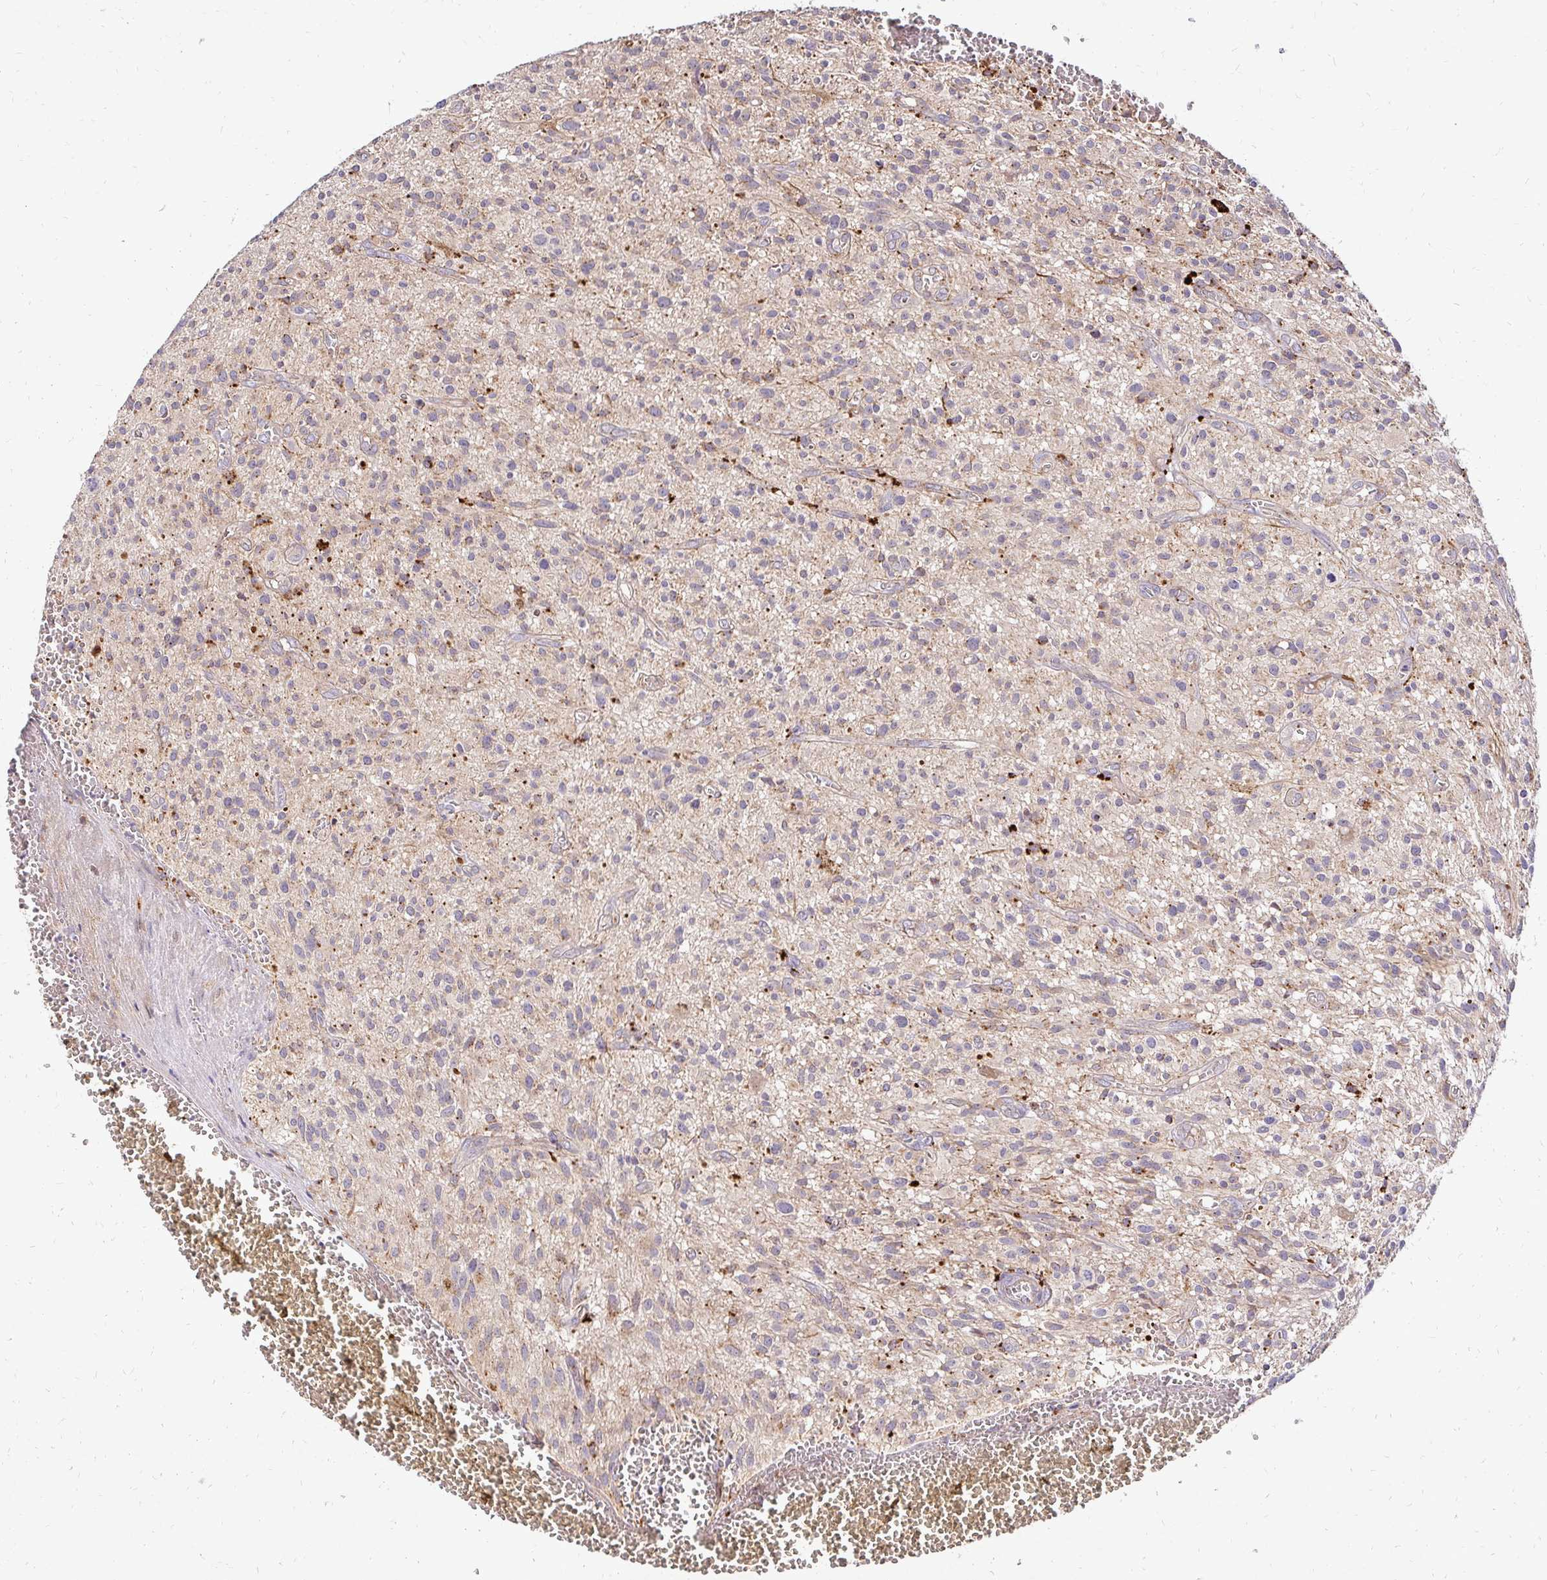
{"staining": {"intensity": "weak", "quantity": "<25%", "location": "cytoplasmic/membranous"}, "tissue": "glioma", "cell_type": "Tumor cells", "image_type": "cancer", "snomed": [{"axis": "morphology", "description": "Glioma, malignant, High grade"}, {"axis": "topography", "description": "Brain"}], "caption": "An immunohistochemistry image of malignant glioma (high-grade) is shown. There is no staining in tumor cells of malignant glioma (high-grade).", "gene": "IDUA", "patient": {"sex": "male", "age": 75}}